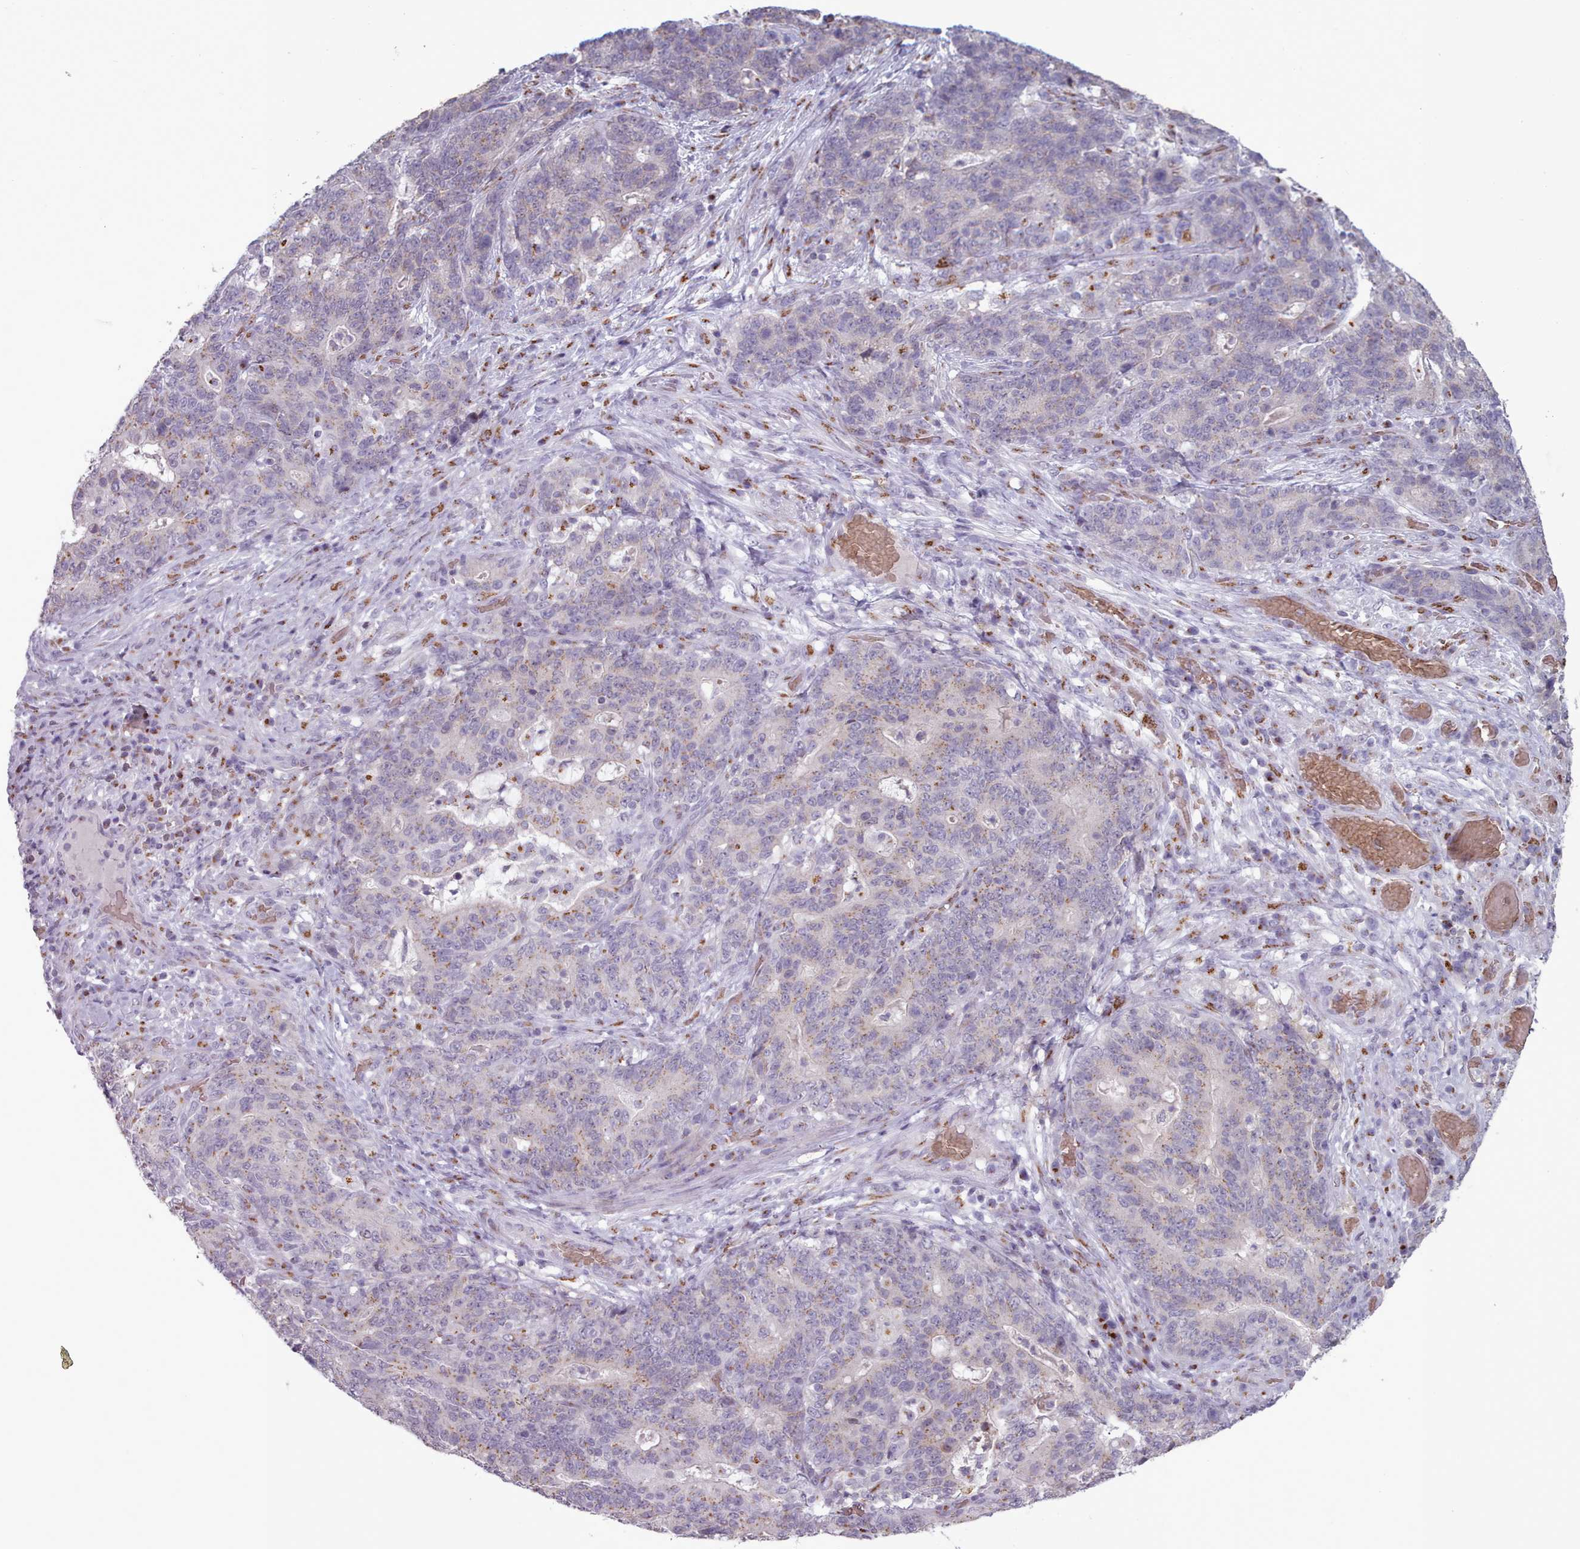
{"staining": {"intensity": "weak", "quantity": "25%-75%", "location": "cytoplasmic/membranous"}, "tissue": "stomach cancer", "cell_type": "Tumor cells", "image_type": "cancer", "snomed": [{"axis": "morphology", "description": "Normal tissue, NOS"}, {"axis": "morphology", "description": "Adenocarcinoma, NOS"}, {"axis": "topography", "description": "Stomach"}], "caption": "Immunohistochemistry of human stomach cancer reveals low levels of weak cytoplasmic/membranous expression in approximately 25%-75% of tumor cells.", "gene": "MAN1B1", "patient": {"sex": "female", "age": 64}}